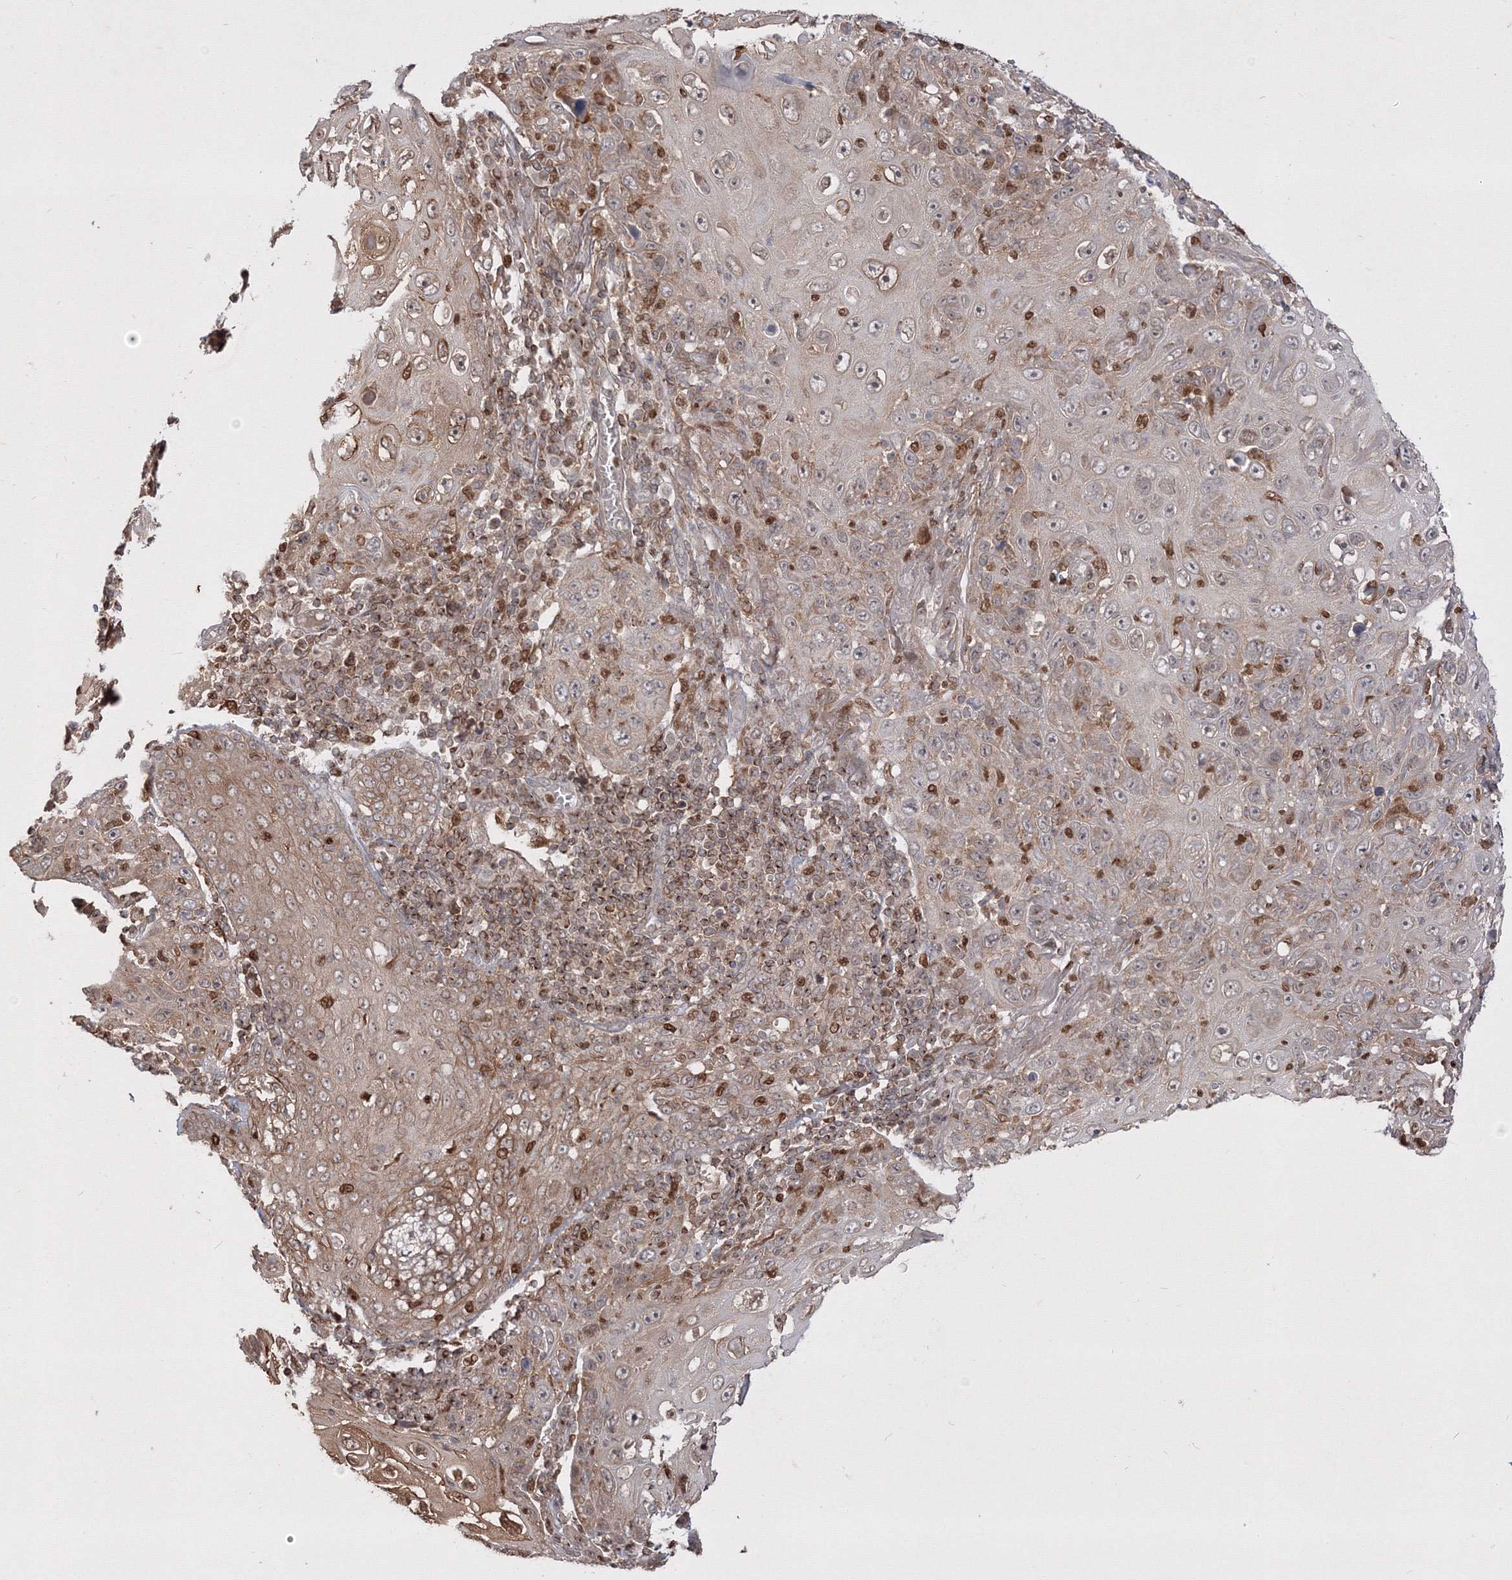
{"staining": {"intensity": "weak", "quantity": "25%-75%", "location": "cytoplasmic/membranous"}, "tissue": "skin cancer", "cell_type": "Tumor cells", "image_type": "cancer", "snomed": [{"axis": "morphology", "description": "Squamous cell carcinoma, NOS"}, {"axis": "topography", "description": "Skin"}], "caption": "Skin squamous cell carcinoma tissue shows weak cytoplasmic/membranous expression in approximately 25%-75% of tumor cells, visualized by immunohistochemistry.", "gene": "TMEM50B", "patient": {"sex": "female", "age": 88}}